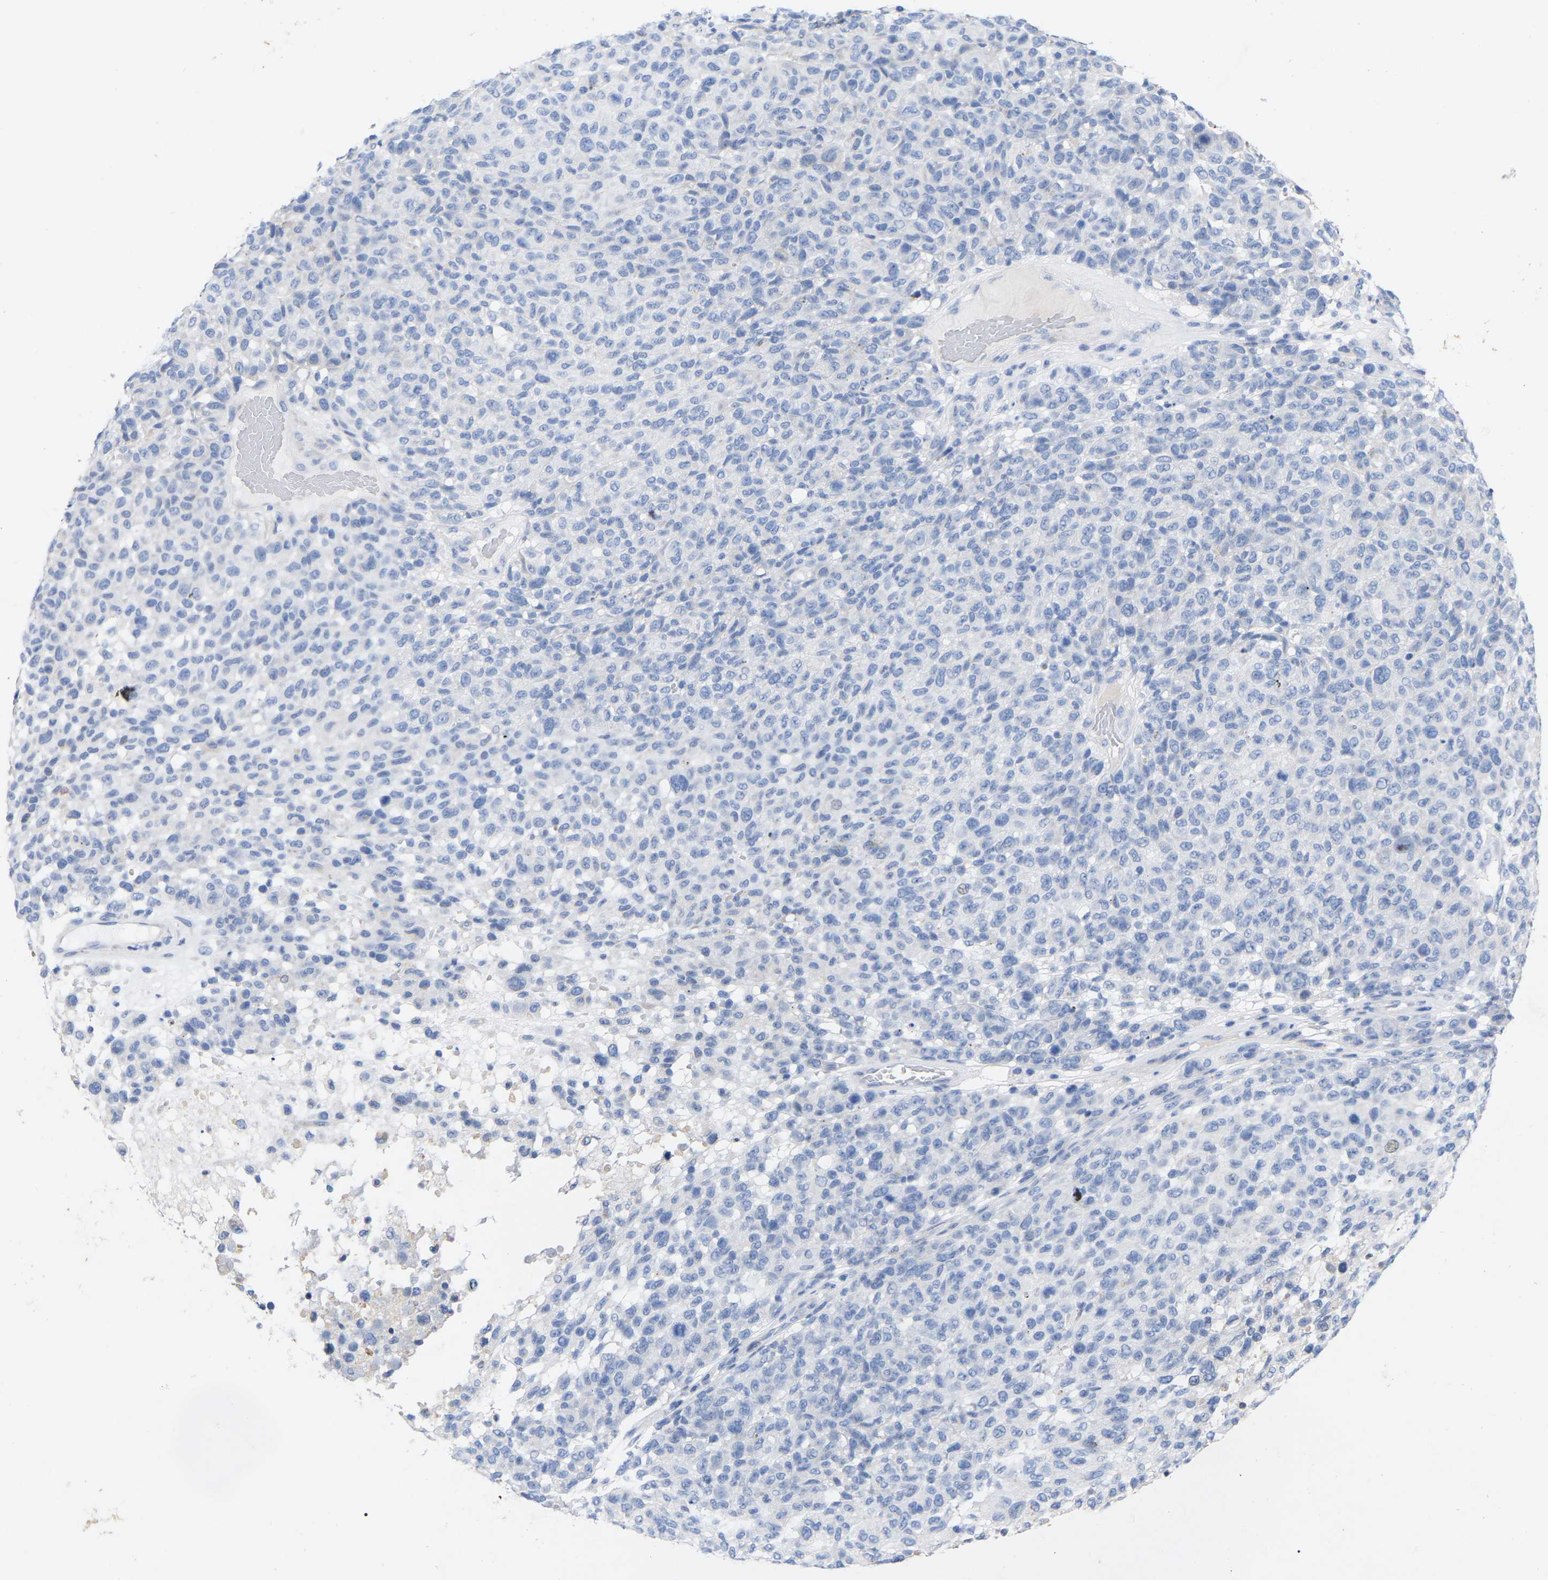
{"staining": {"intensity": "negative", "quantity": "none", "location": "none"}, "tissue": "melanoma", "cell_type": "Tumor cells", "image_type": "cancer", "snomed": [{"axis": "morphology", "description": "Malignant melanoma, NOS"}, {"axis": "topography", "description": "Skin"}], "caption": "DAB (3,3'-diaminobenzidine) immunohistochemical staining of malignant melanoma reveals no significant staining in tumor cells.", "gene": "STRIP2", "patient": {"sex": "male", "age": 59}}